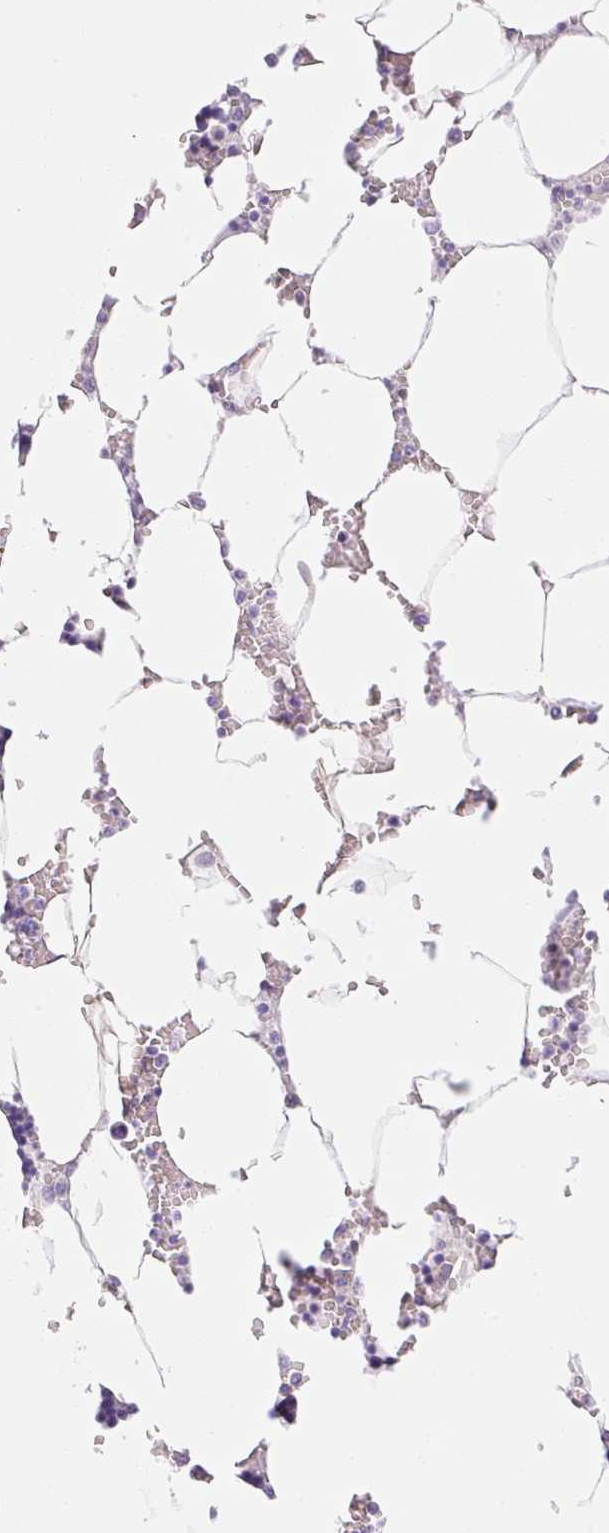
{"staining": {"intensity": "negative", "quantity": "none", "location": "none"}, "tissue": "bone marrow", "cell_type": "Hematopoietic cells", "image_type": "normal", "snomed": [{"axis": "morphology", "description": "Normal tissue, NOS"}, {"axis": "topography", "description": "Bone marrow"}], "caption": "DAB immunohistochemical staining of benign bone marrow displays no significant expression in hematopoietic cells. (Stains: DAB (3,3'-diaminobenzidine) IHC with hematoxylin counter stain, Microscopy: brightfield microscopy at high magnification).", "gene": "SYNE3", "patient": {"sex": "male", "age": 64}}